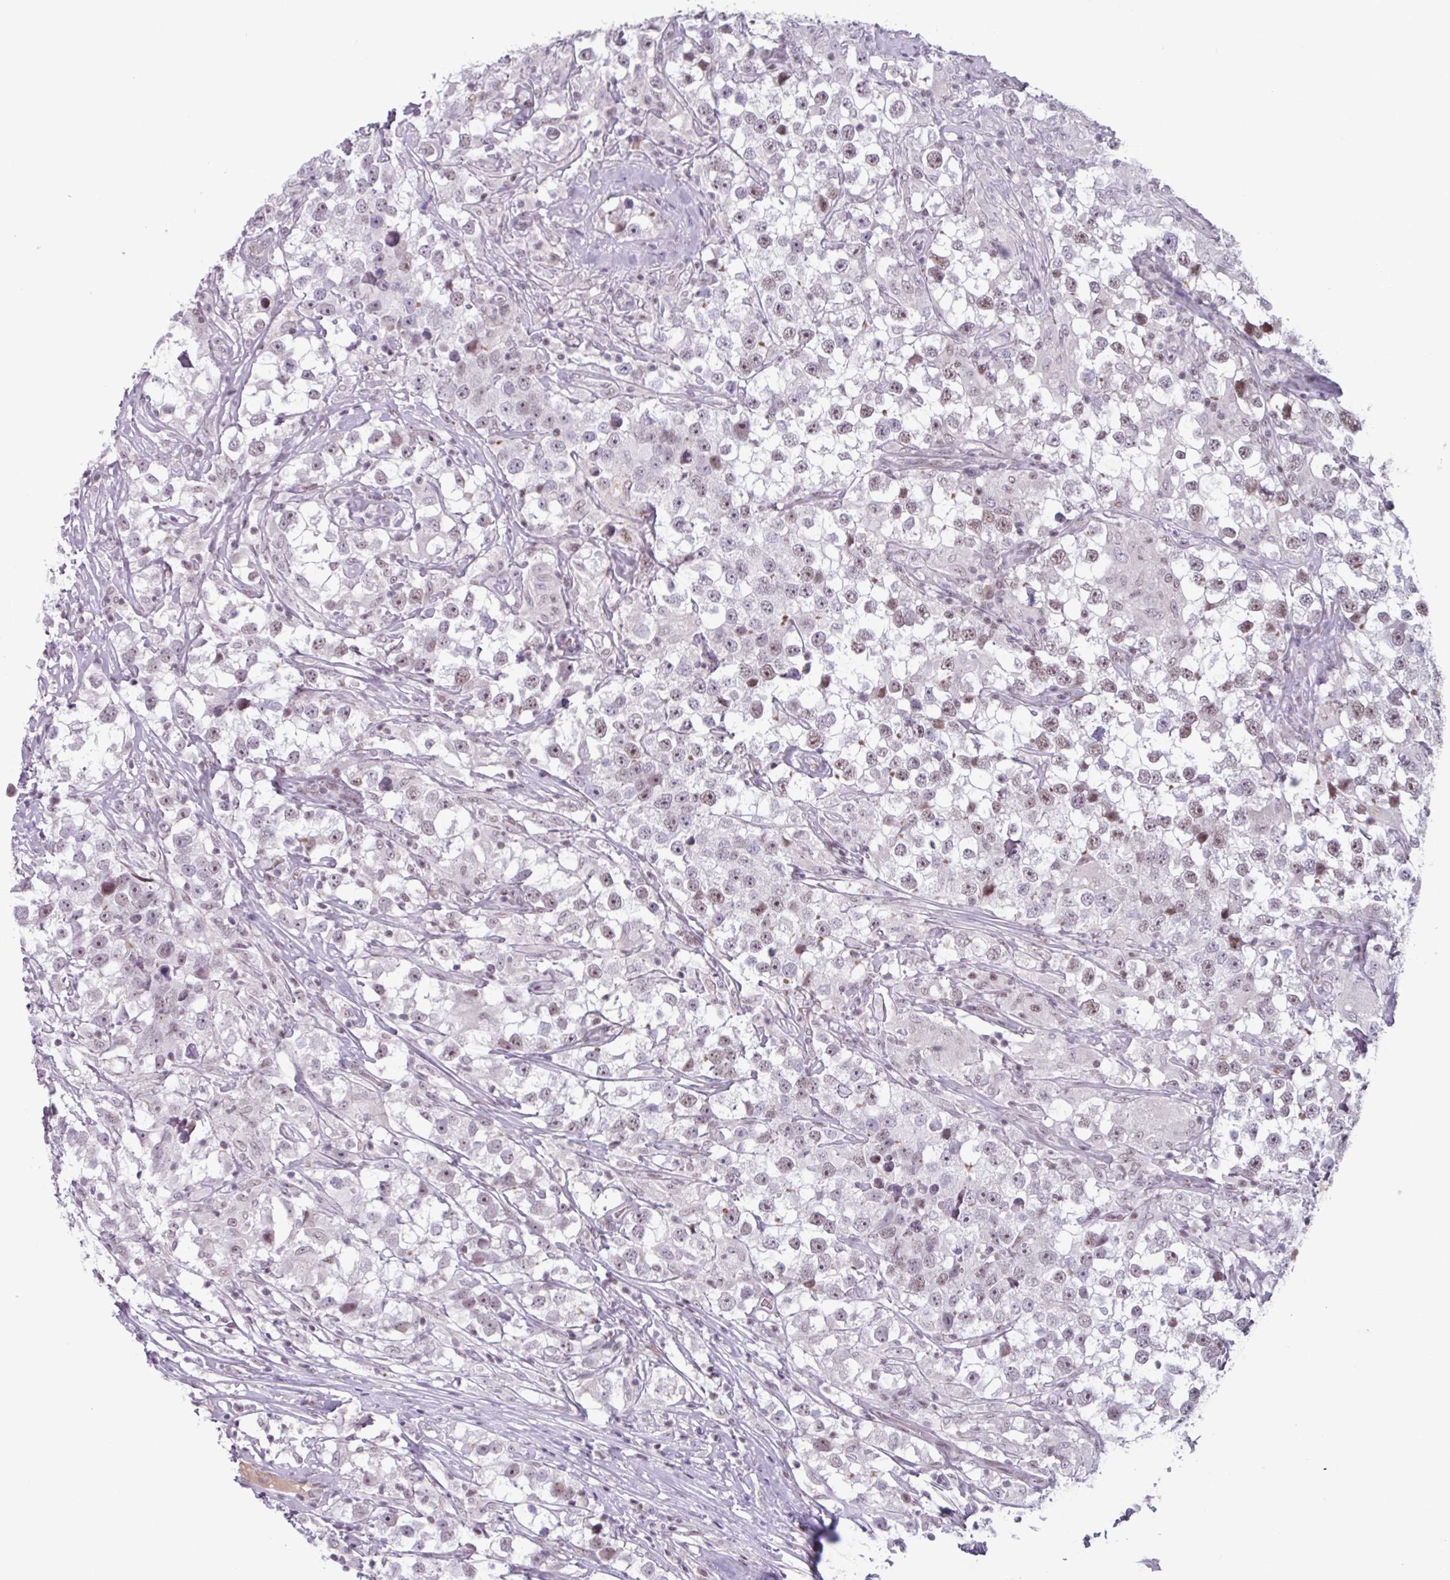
{"staining": {"intensity": "weak", "quantity": "25%-75%", "location": "nuclear"}, "tissue": "testis cancer", "cell_type": "Tumor cells", "image_type": "cancer", "snomed": [{"axis": "morphology", "description": "Seminoma, NOS"}, {"axis": "topography", "description": "Testis"}], "caption": "Tumor cells display low levels of weak nuclear expression in approximately 25%-75% of cells in testis cancer. Nuclei are stained in blue.", "gene": "ZNF575", "patient": {"sex": "male", "age": 46}}